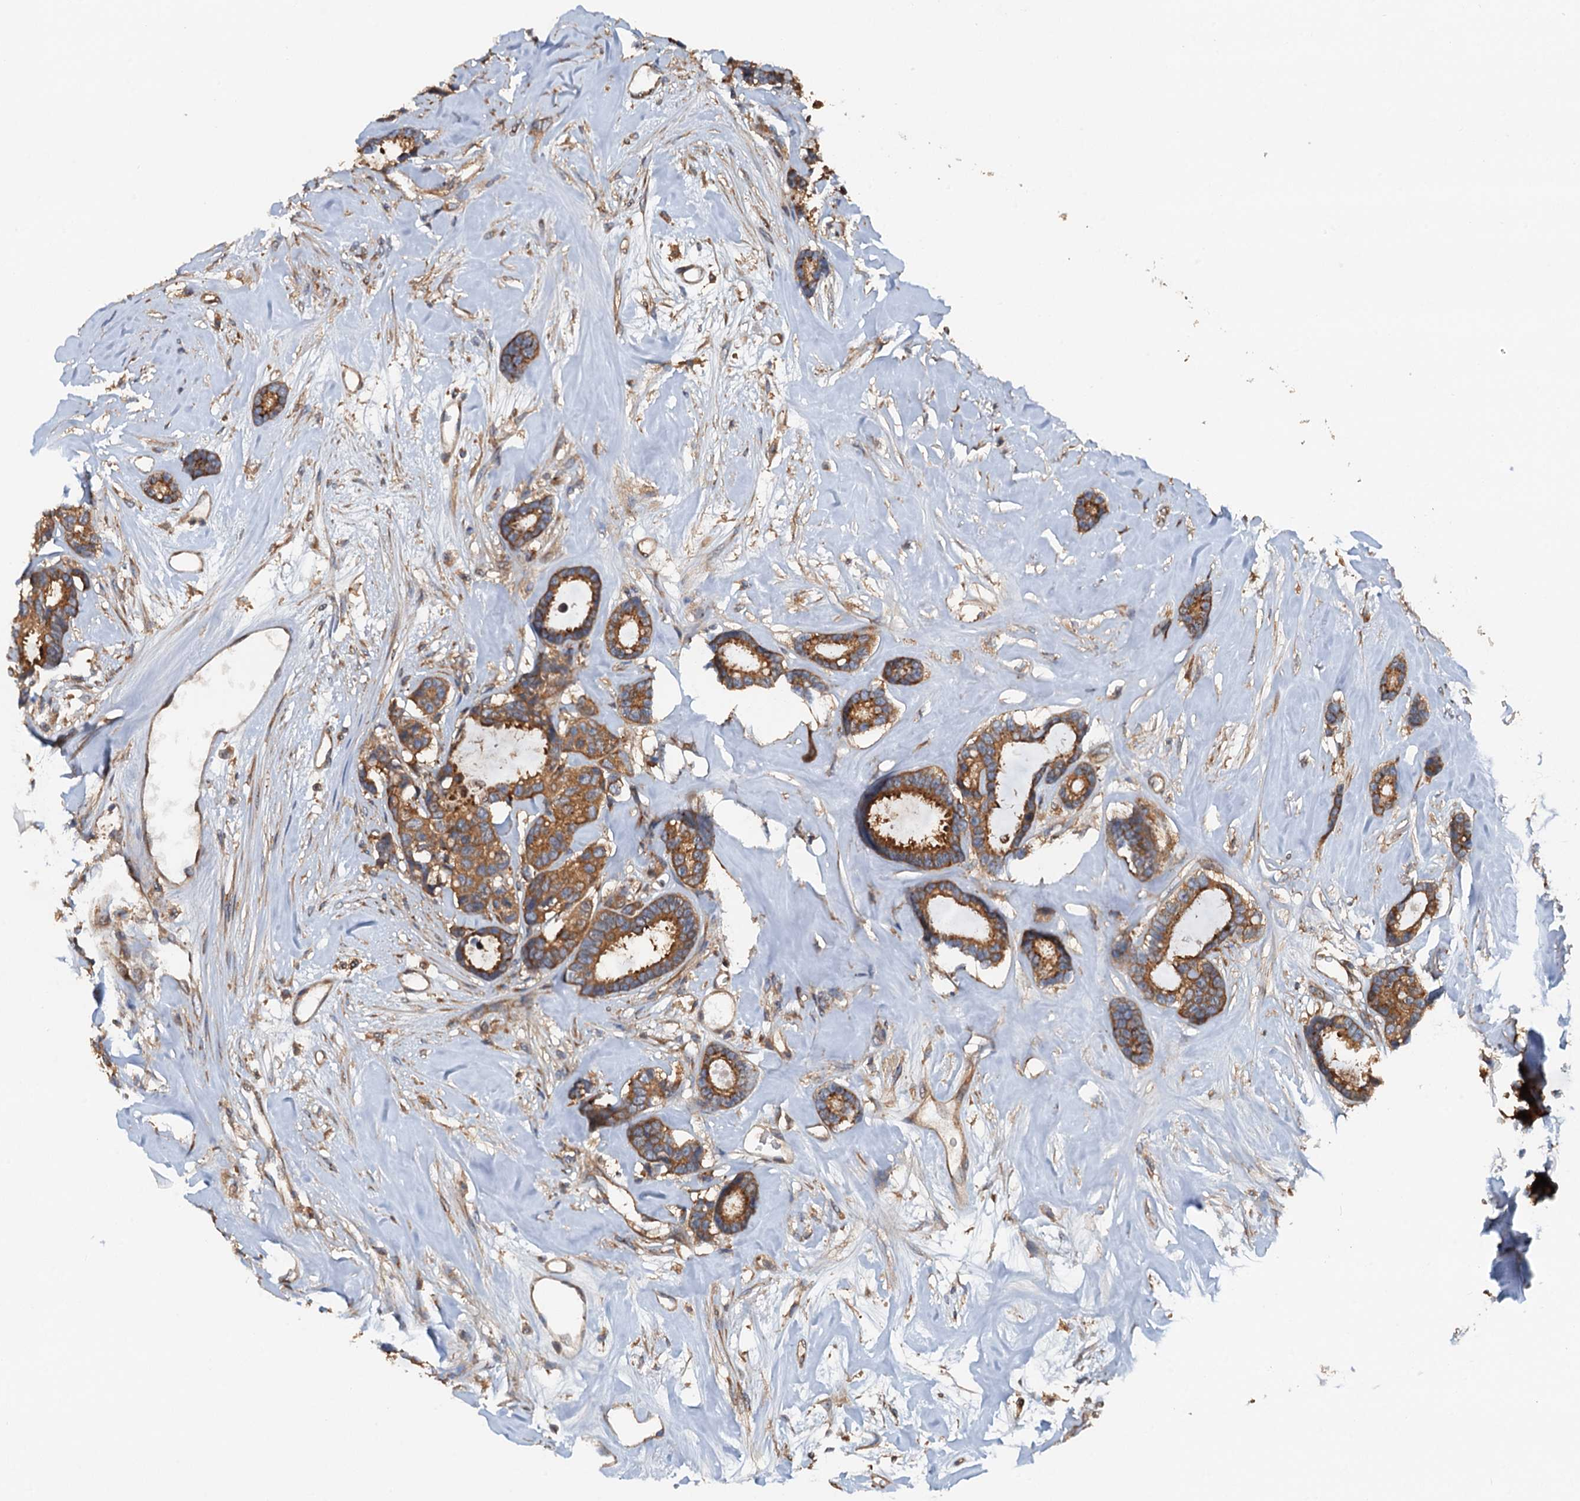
{"staining": {"intensity": "moderate", "quantity": ">75%", "location": "cytoplasmic/membranous"}, "tissue": "breast cancer", "cell_type": "Tumor cells", "image_type": "cancer", "snomed": [{"axis": "morphology", "description": "Duct carcinoma"}, {"axis": "topography", "description": "Breast"}], "caption": "Breast infiltrating ductal carcinoma was stained to show a protein in brown. There is medium levels of moderate cytoplasmic/membranous staining in approximately >75% of tumor cells.", "gene": "COG3", "patient": {"sex": "female", "age": 87}}